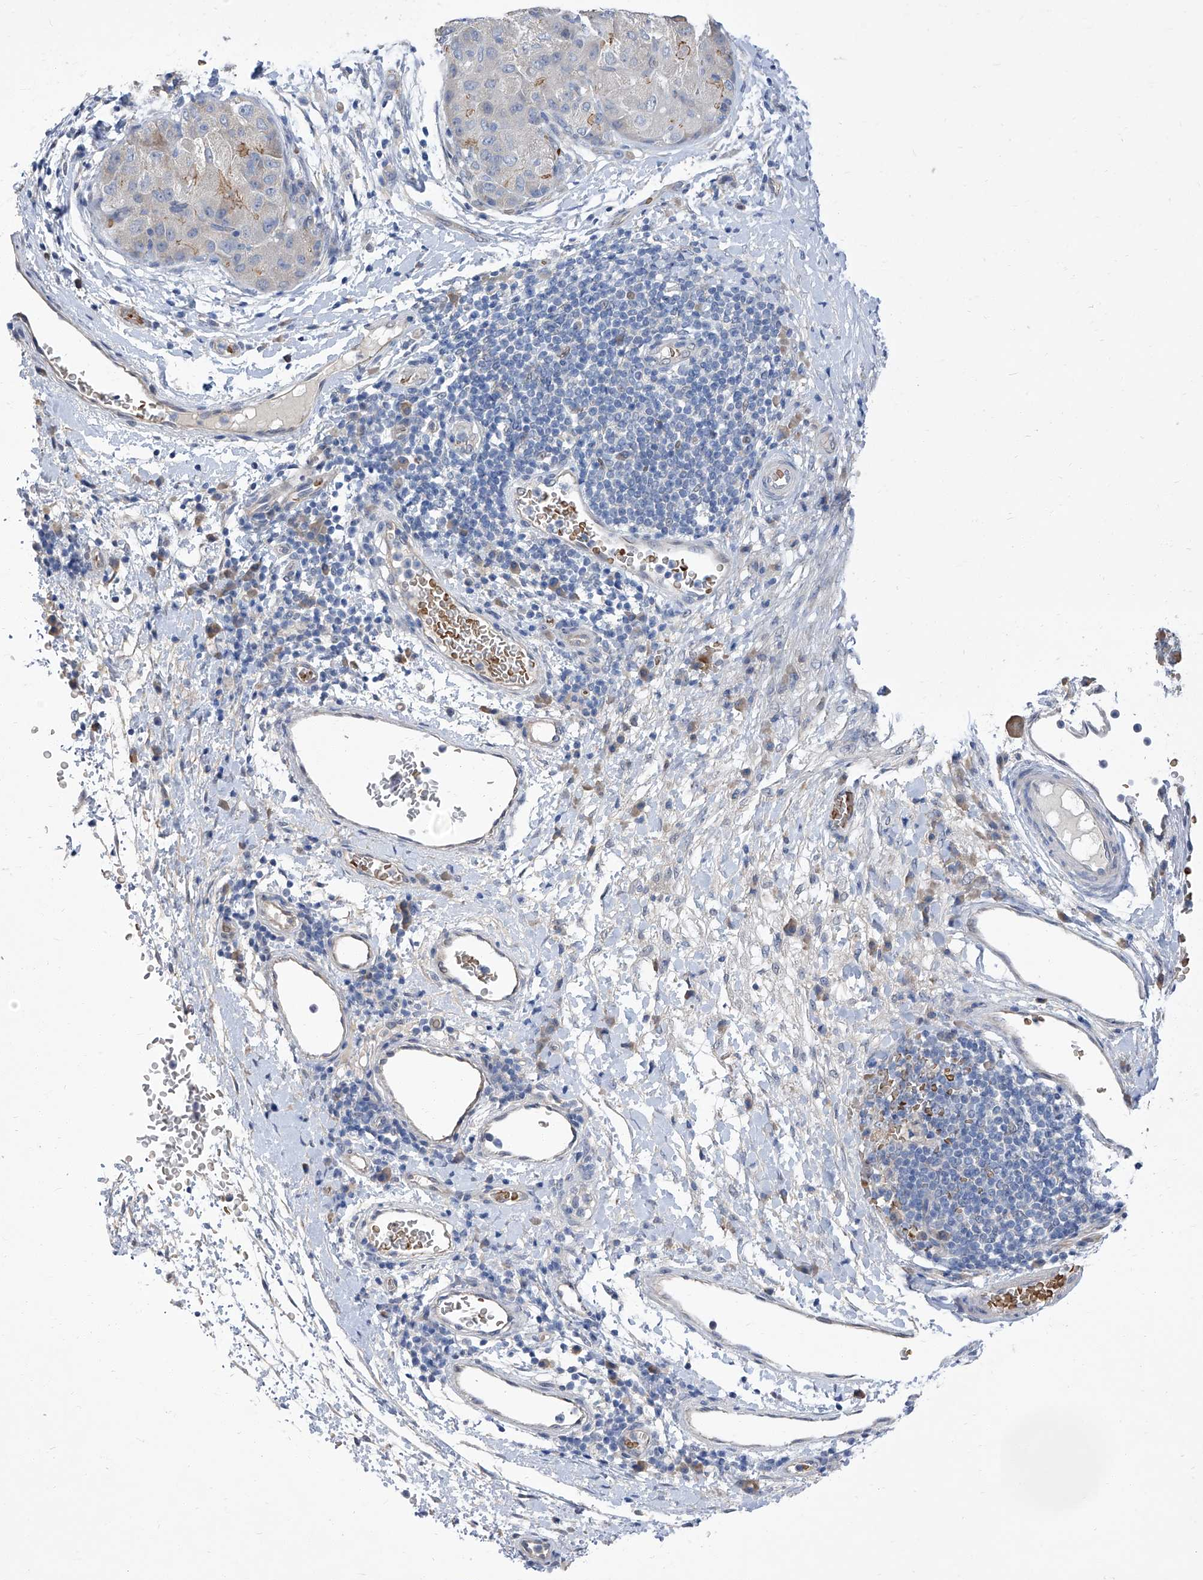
{"staining": {"intensity": "negative", "quantity": "none", "location": "none"}, "tissue": "liver cancer", "cell_type": "Tumor cells", "image_type": "cancer", "snomed": [{"axis": "morphology", "description": "Carcinoma, Hepatocellular, NOS"}, {"axis": "topography", "description": "Liver"}], "caption": "The histopathology image reveals no significant staining in tumor cells of hepatocellular carcinoma (liver). (DAB immunohistochemistry (IHC), high magnification).", "gene": "PARD3", "patient": {"sex": "male", "age": 80}}